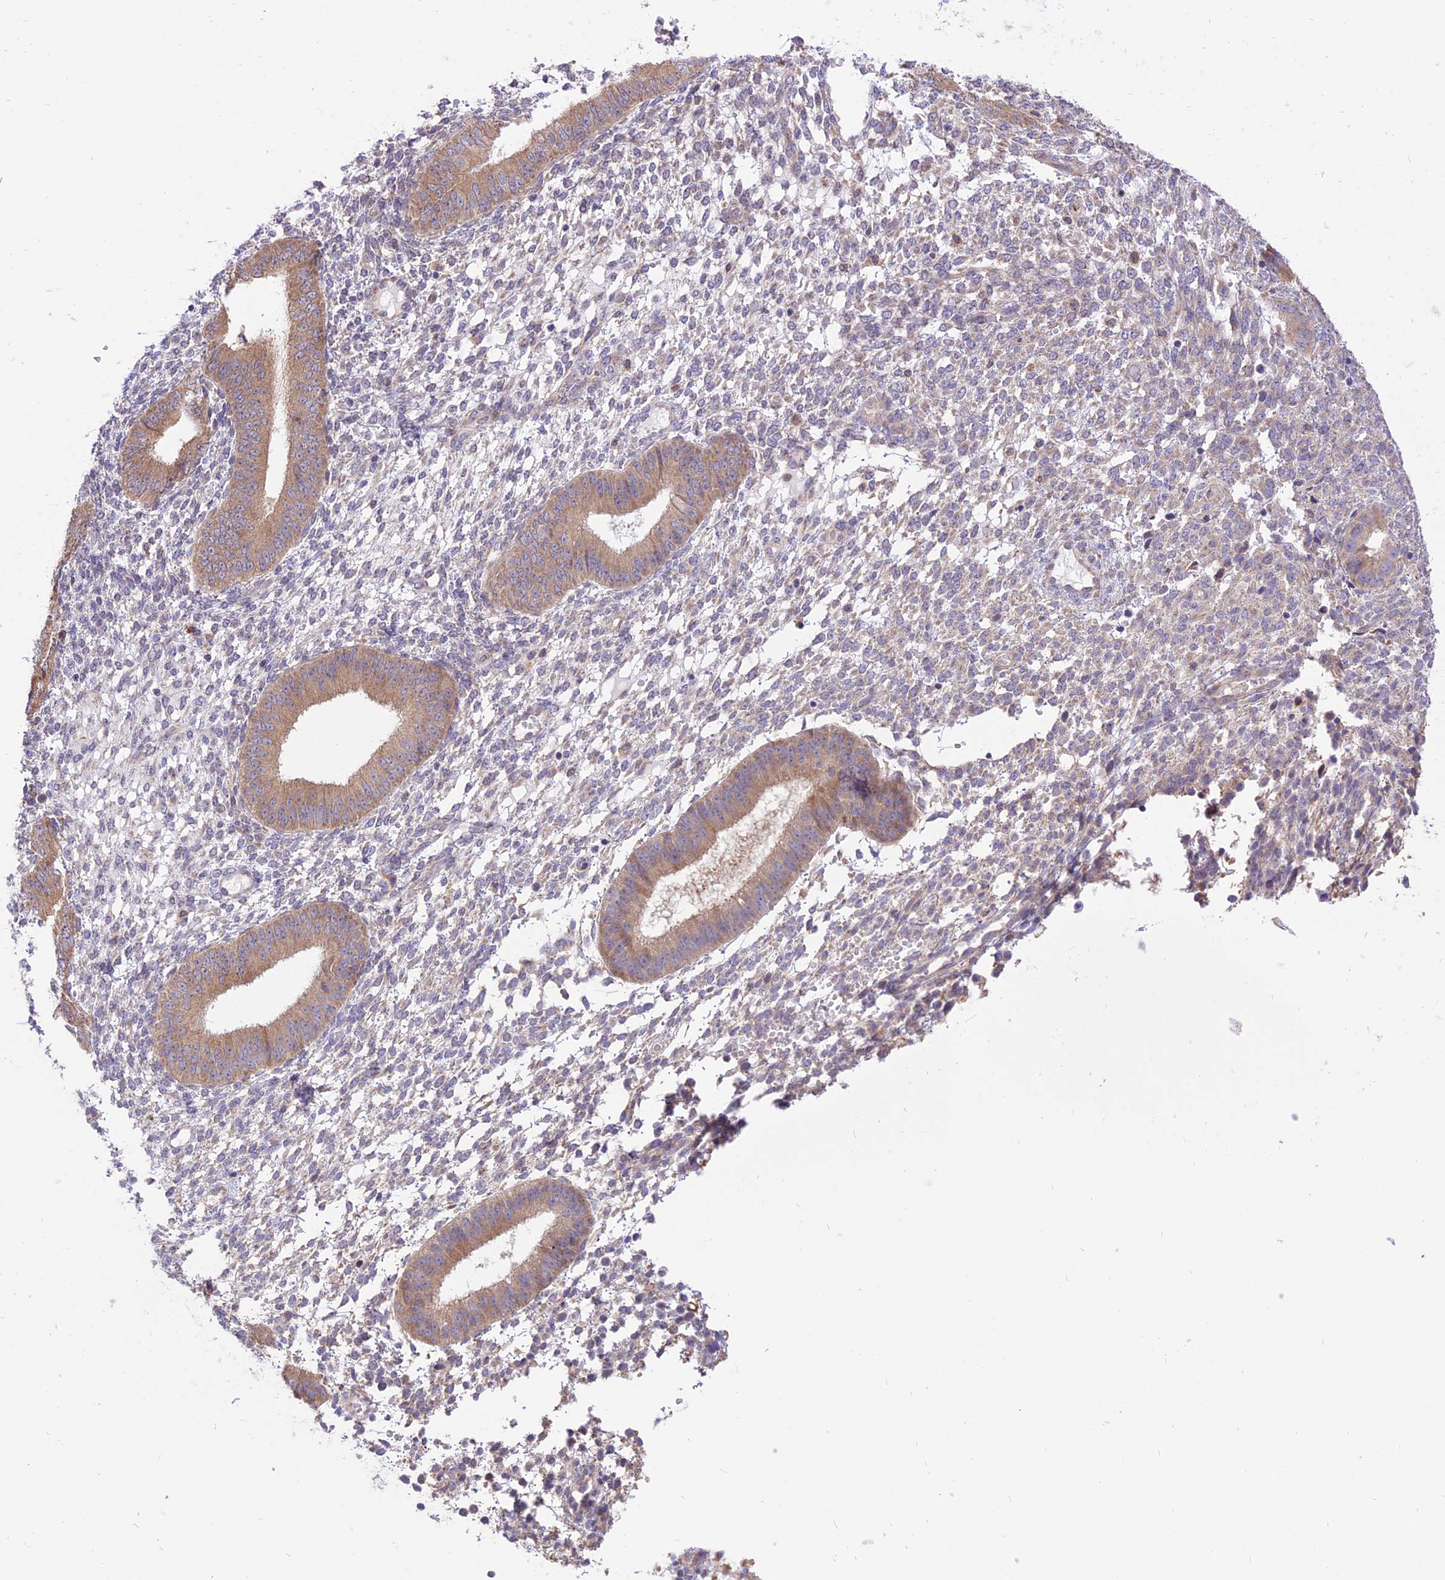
{"staining": {"intensity": "weak", "quantity": "<25%", "location": "cytoplasmic/membranous"}, "tissue": "endometrium", "cell_type": "Cells in endometrial stroma", "image_type": "normal", "snomed": [{"axis": "morphology", "description": "Normal tissue, NOS"}, {"axis": "topography", "description": "Endometrium"}], "caption": "Immunohistochemical staining of unremarkable human endometrium shows no significant positivity in cells in endometrial stroma. The staining is performed using DAB brown chromogen with nuclei counter-stained in using hematoxylin.", "gene": "ARMCX6", "patient": {"sex": "female", "age": 49}}